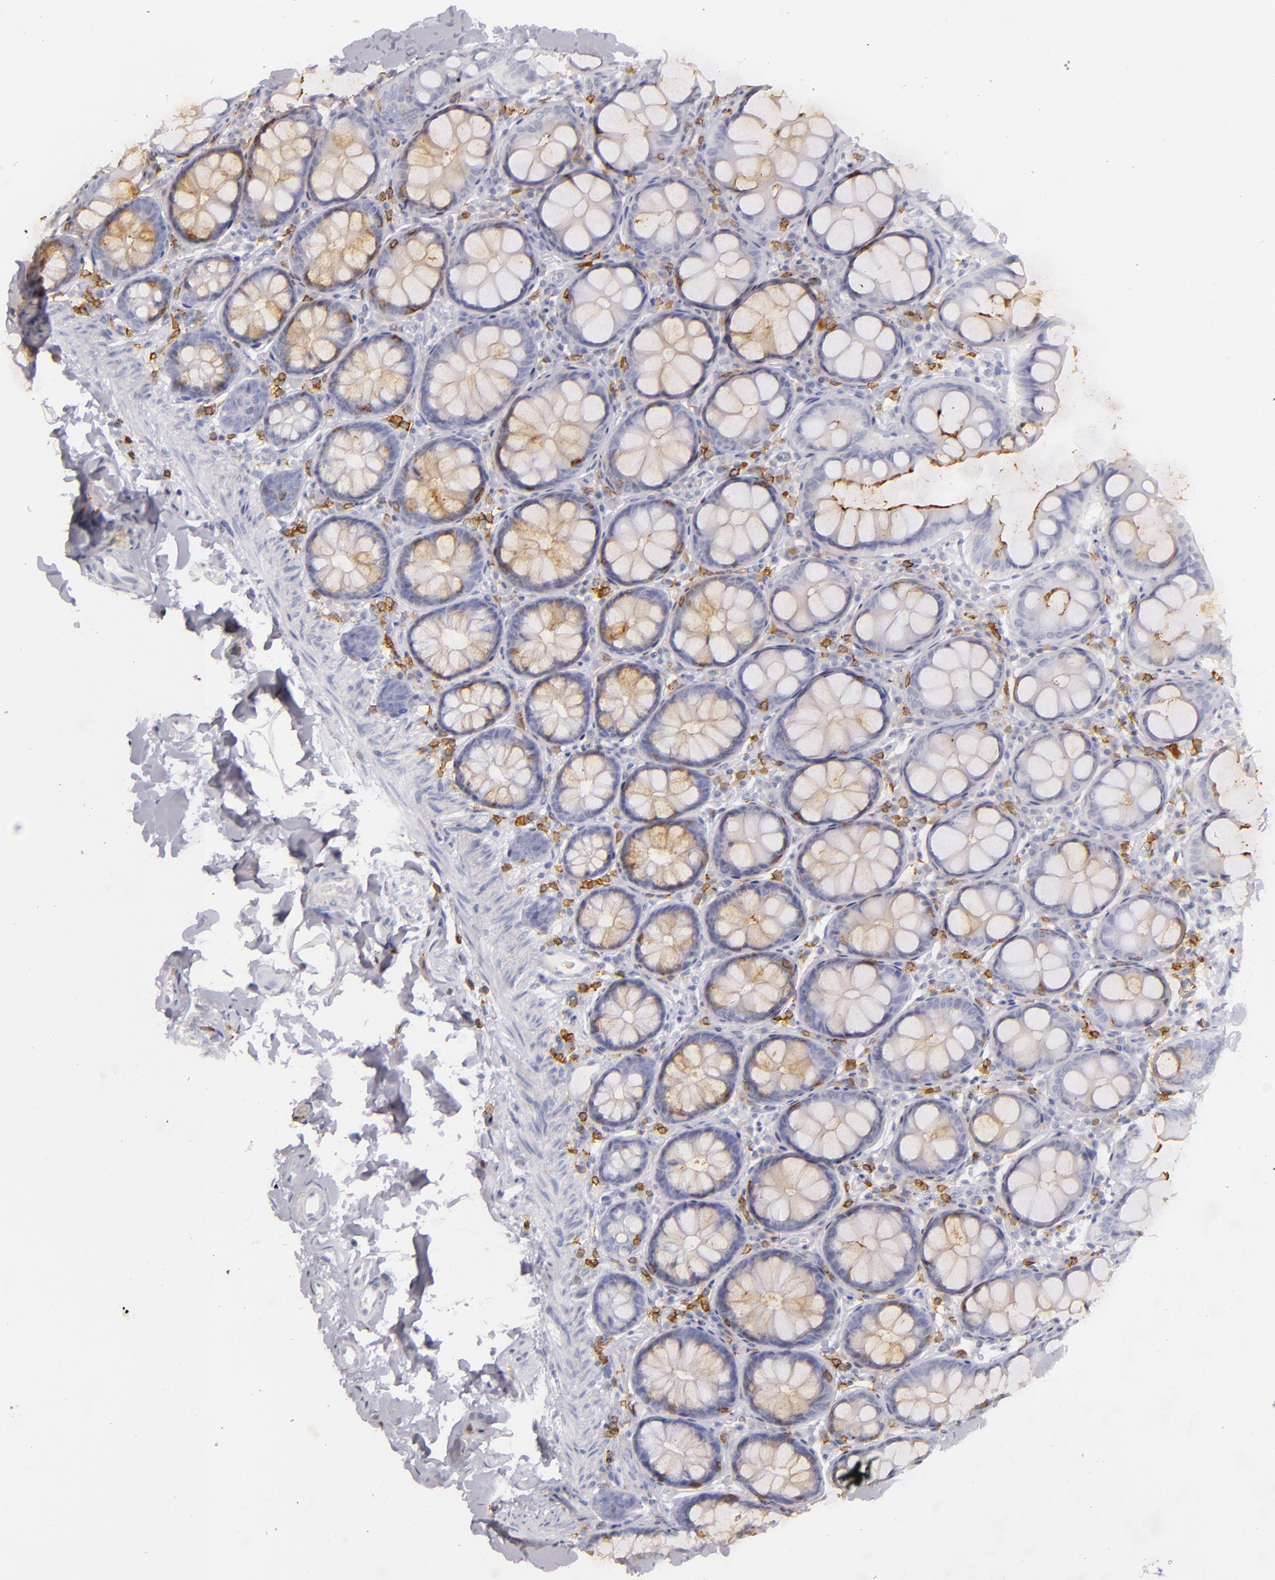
{"staining": {"intensity": "negative", "quantity": "none", "location": "none"}, "tissue": "colon", "cell_type": "Endothelial cells", "image_type": "normal", "snomed": [{"axis": "morphology", "description": "Normal tissue, NOS"}, {"axis": "topography", "description": "Colon"}], "caption": "The photomicrograph reveals no significant expression in endothelial cells of colon.", "gene": "LAT", "patient": {"sex": "female", "age": 61}}